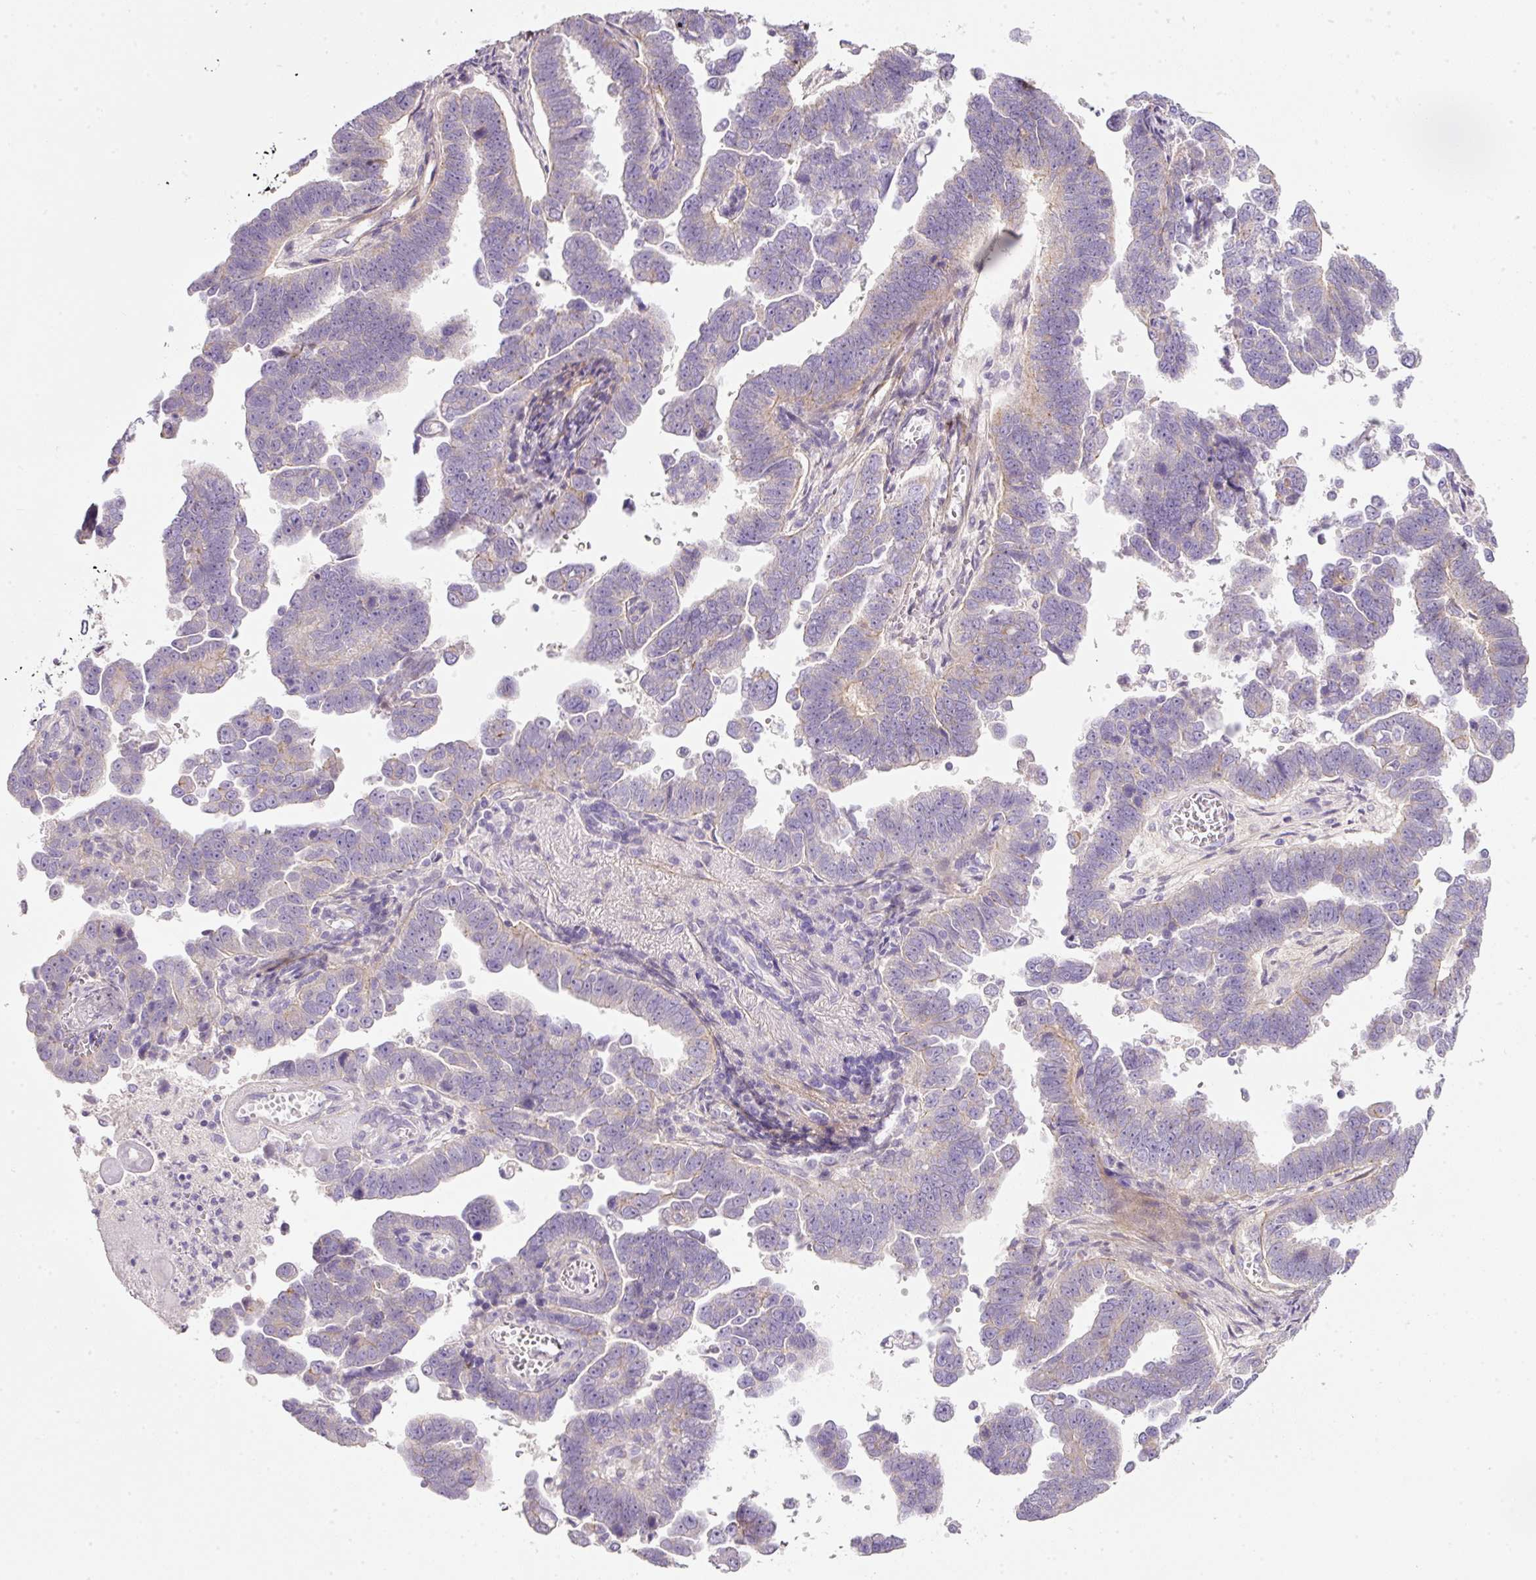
{"staining": {"intensity": "weak", "quantity": "<25%", "location": "cytoplasmic/membranous"}, "tissue": "endometrial cancer", "cell_type": "Tumor cells", "image_type": "cancer", "snomed": [{"axis": "morphology", "description": "Adenocarcinoma, NOS"}, {"axis": "topography", "description": "Endometrium"}], "caption": "Immunohistochemical staining of human endometrial adenocarcinoma exhibits no significant expression in tumor cells.", "gene": "SOS2", "patient": {"sex": "female", "age": 75}}